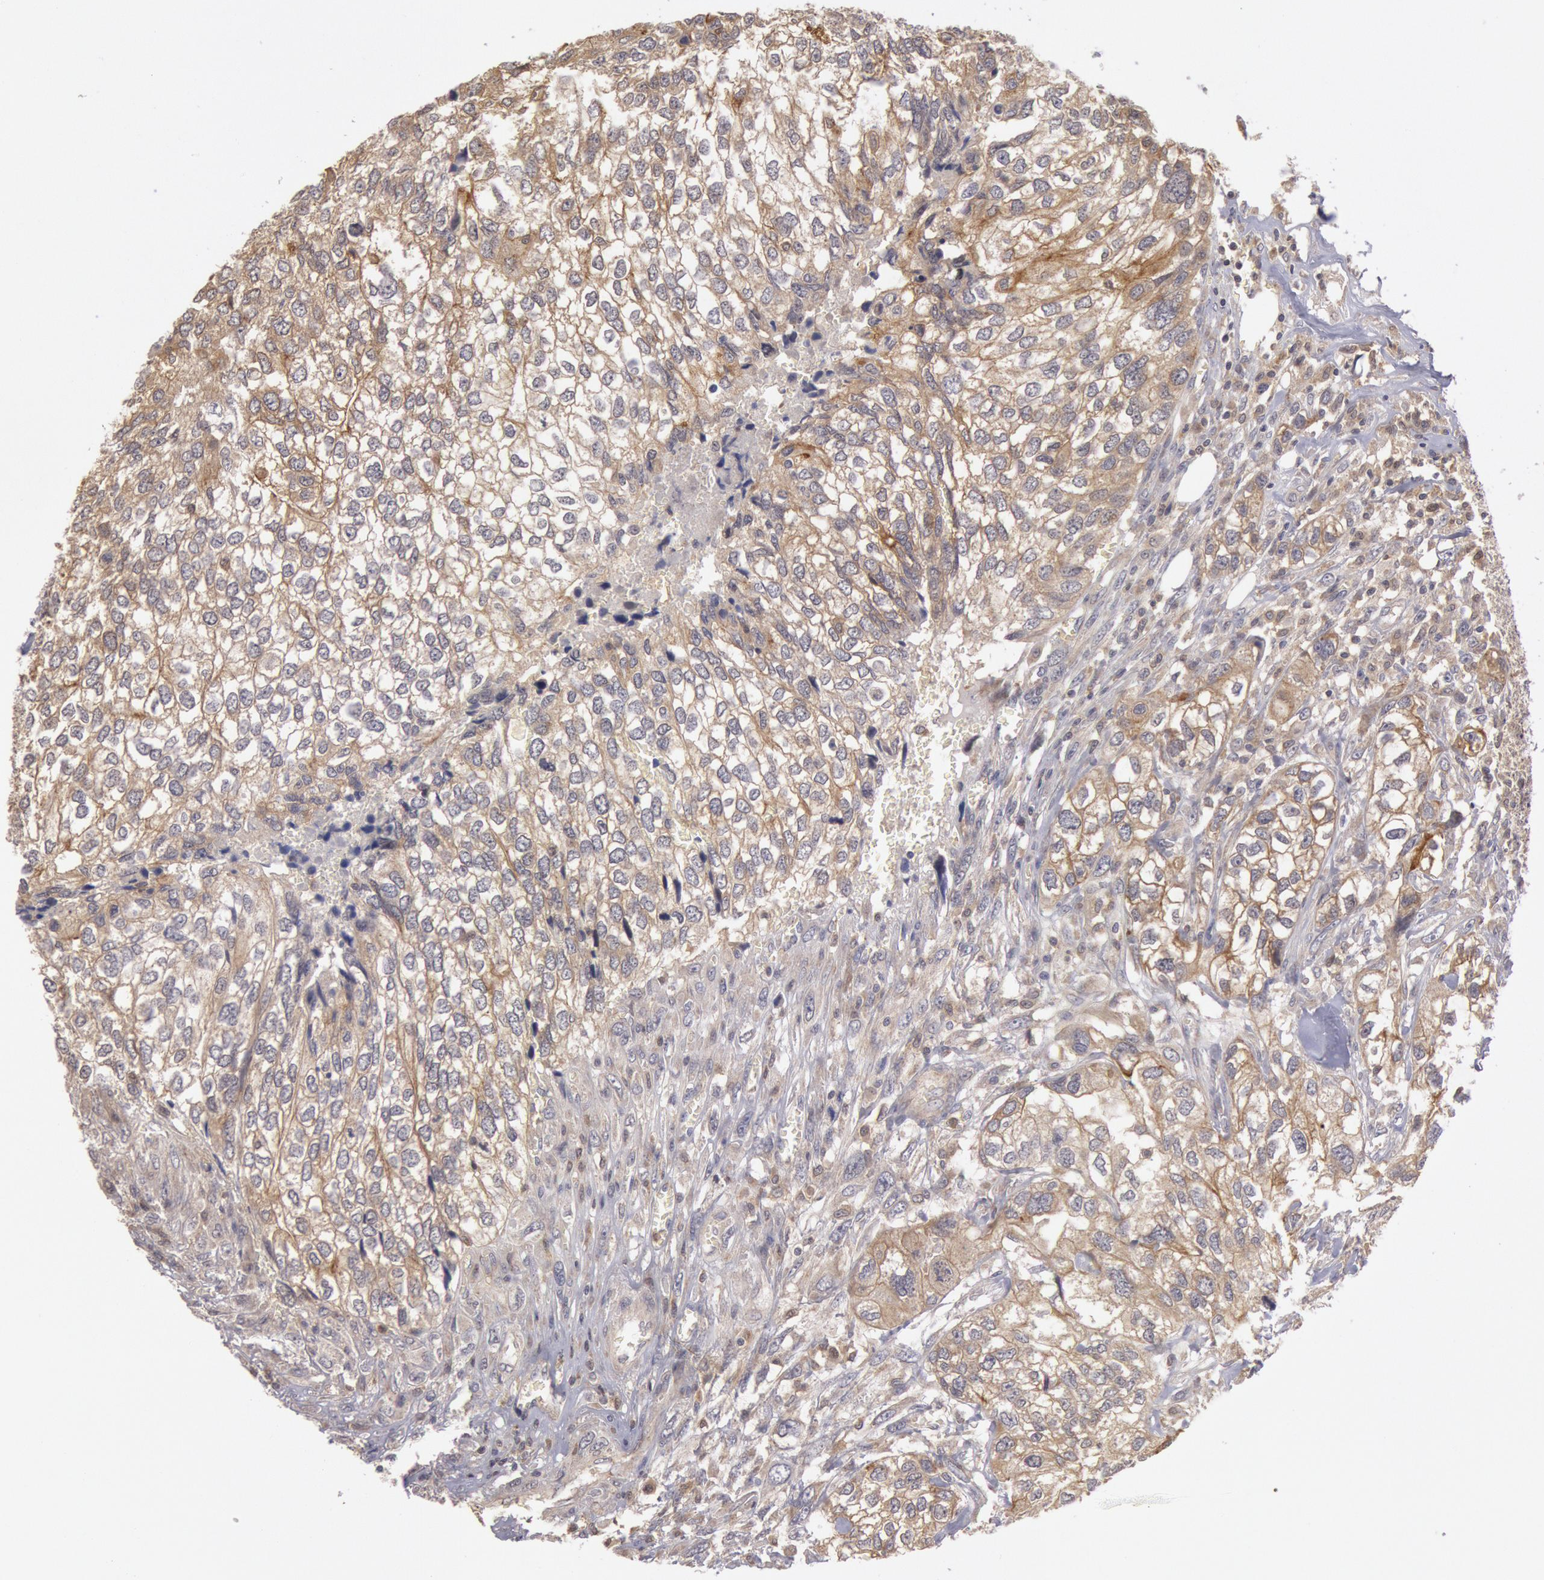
{"staining": {"intensity": "strong", "quantity": ">75%", "location": "cytoplasmic/membranous"}, "tissue": "breast cancer", "cell_type": "Tumor cells", "image_type": "cancer", "snomed": [{"axis": "morphology", "description": "Neoplasm, malignant, NOS"}, {"axis": "topography", "description": "Breast"}], "caption": "Immunohistochemical staining of breast cancer exhibits high levels of strong cytoplasmic/membranous protein expression in about >75% of tumor cells.", "gene": "PLA2G6", "patient": {"sex": "female", "age": 50}}